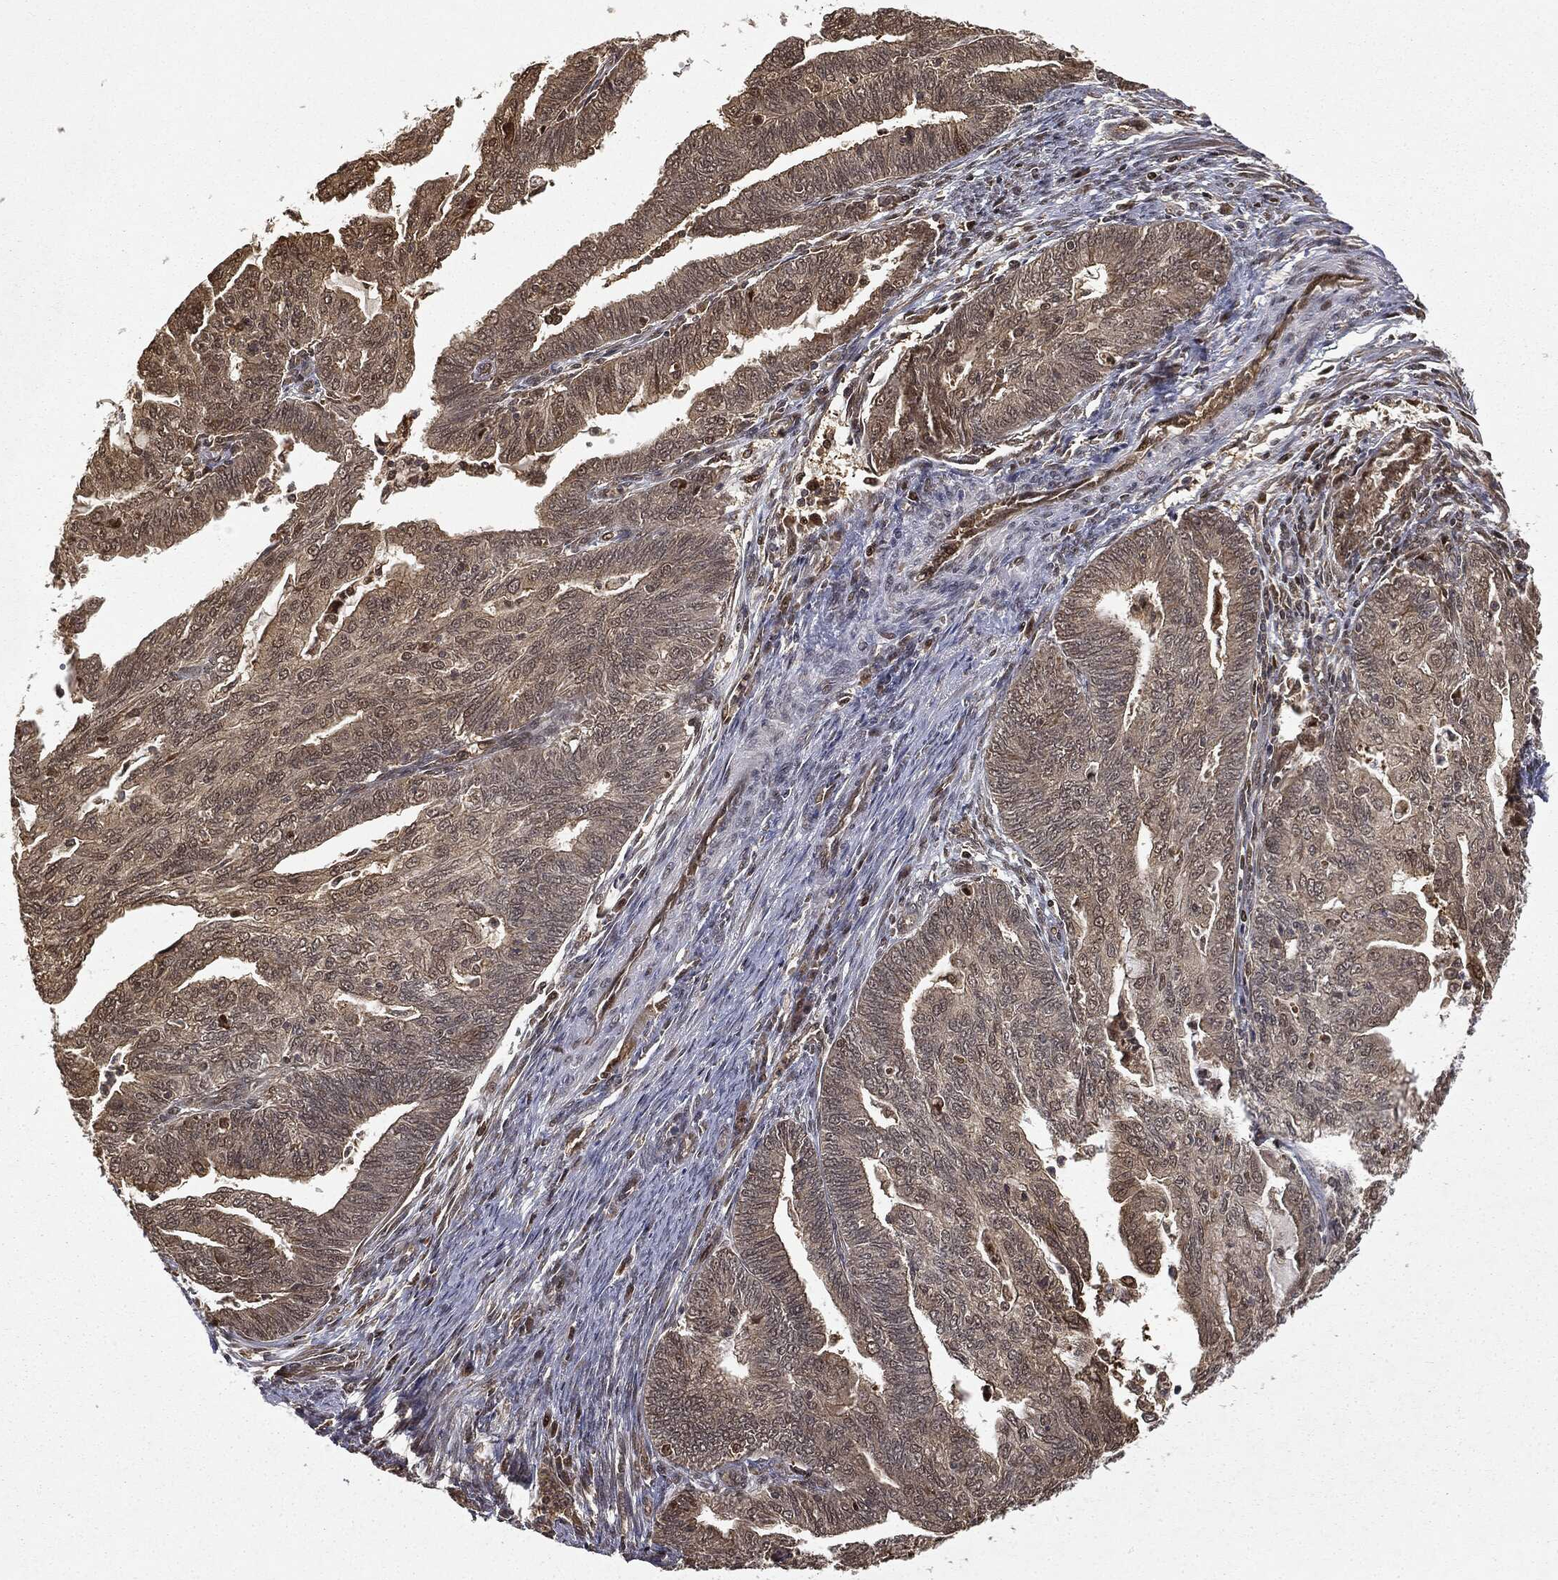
{"staining": {"intensity": "weak", "quantity": ">75%", "location": "cytoplasmic/membranous"}, "tissue": "endometrial cancer", "cell_type": "Tumor cells", "image_type": "cancer", "snomed": [{"axis": "morphology", "description": "Adenocarcinoma, NOS"}, {"axis": "topography", "description": "Endometrium"}], "caption": "Brown immunohistochemical staining in endometrial adenocarcinoma demonstrates weak cytoplasmic/membranous expression in about >75% of tumor cells.", "gene": "ZNHIT6", "patient": {"sex": "female", "age": 82}}